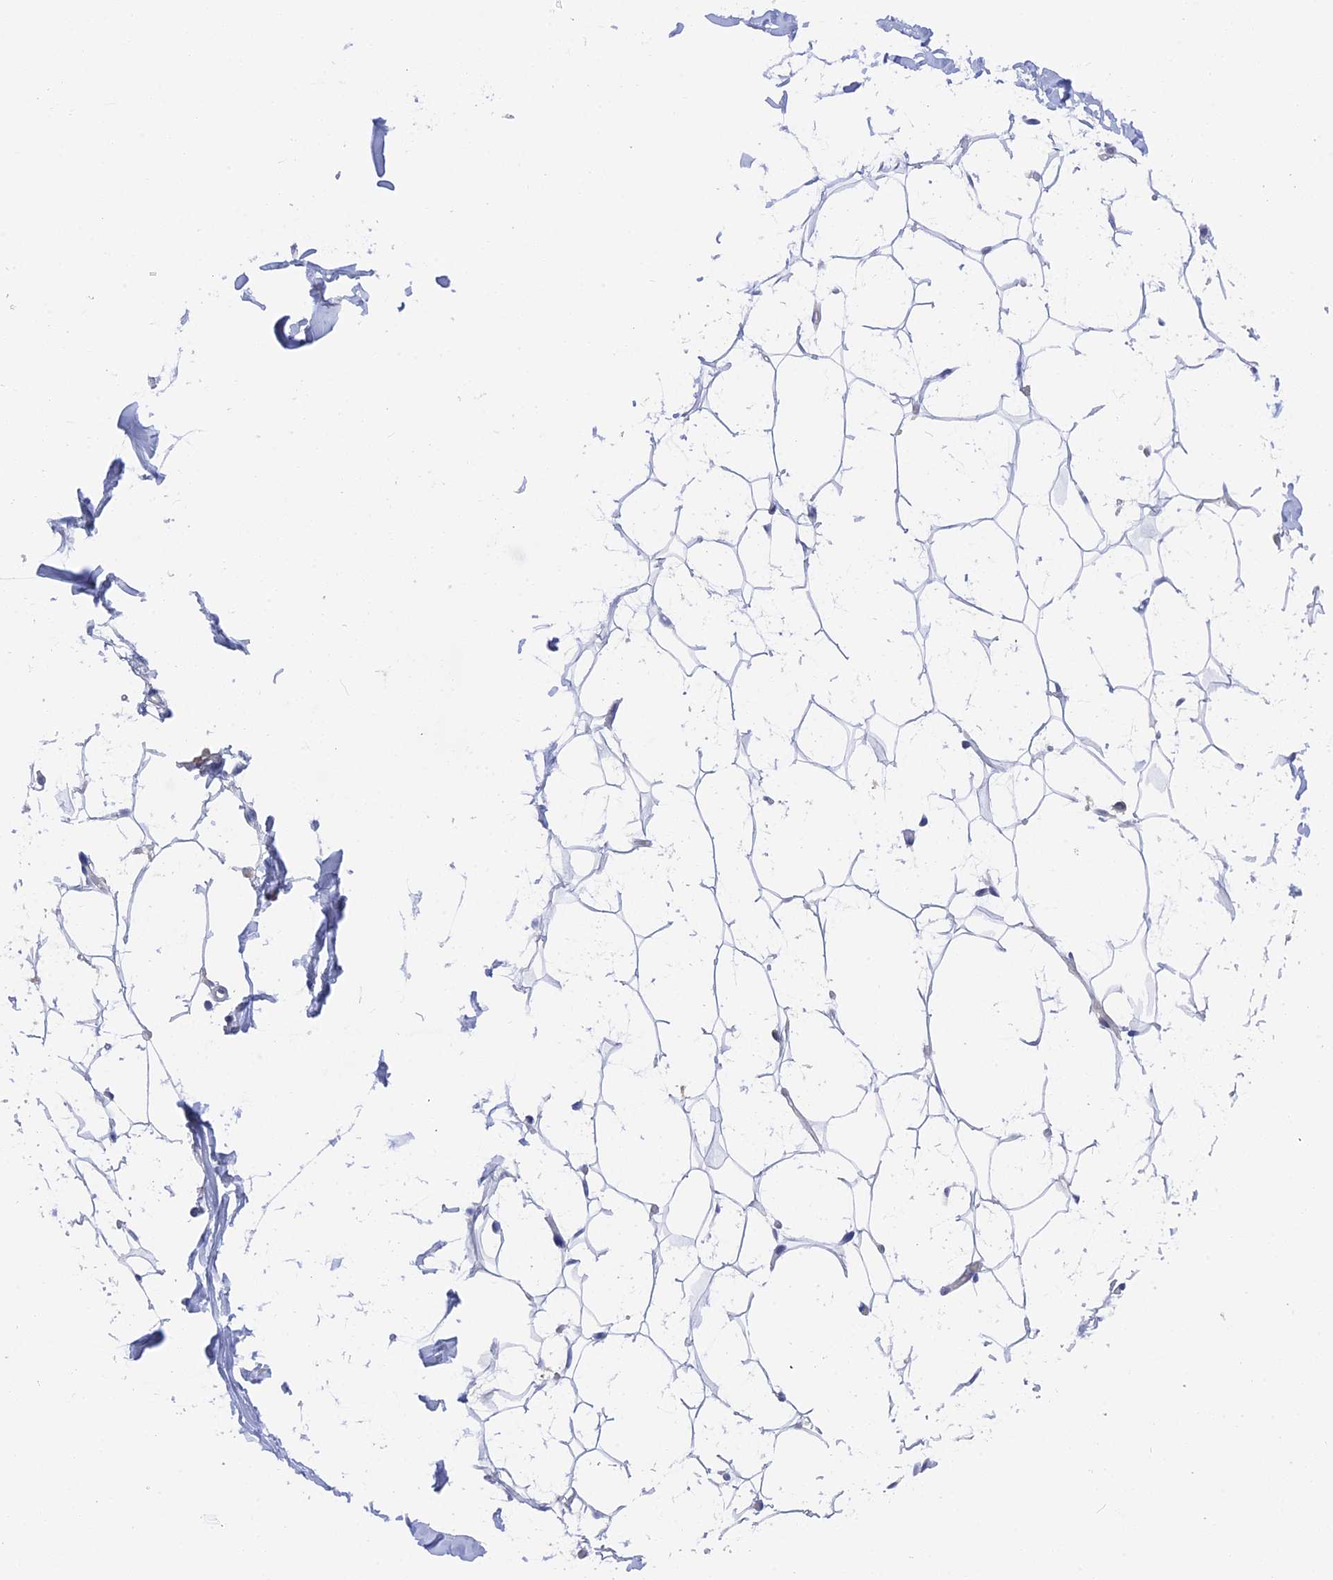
{"staining": {"intensity": "negative", "quantity": "none", "location": "none"}, "tissue": "adipose tissue", "cell_type": "Adipocytes", "image_type": "normal", "snomed": [{"axis": "morphology", "description": "Normal tissue, NOS"}, {"axis": "topography", "description": "Breast"}], "caption": "Adipose tissue was stained to show a protein in brown. There is no significant positivity in adipocytes. The staining is performed using DAB brown chromogen with nuclei counter-stained in using hematoxylin.", "gene": "BRD2", "patient": {"sex": "female", "age": 26}}